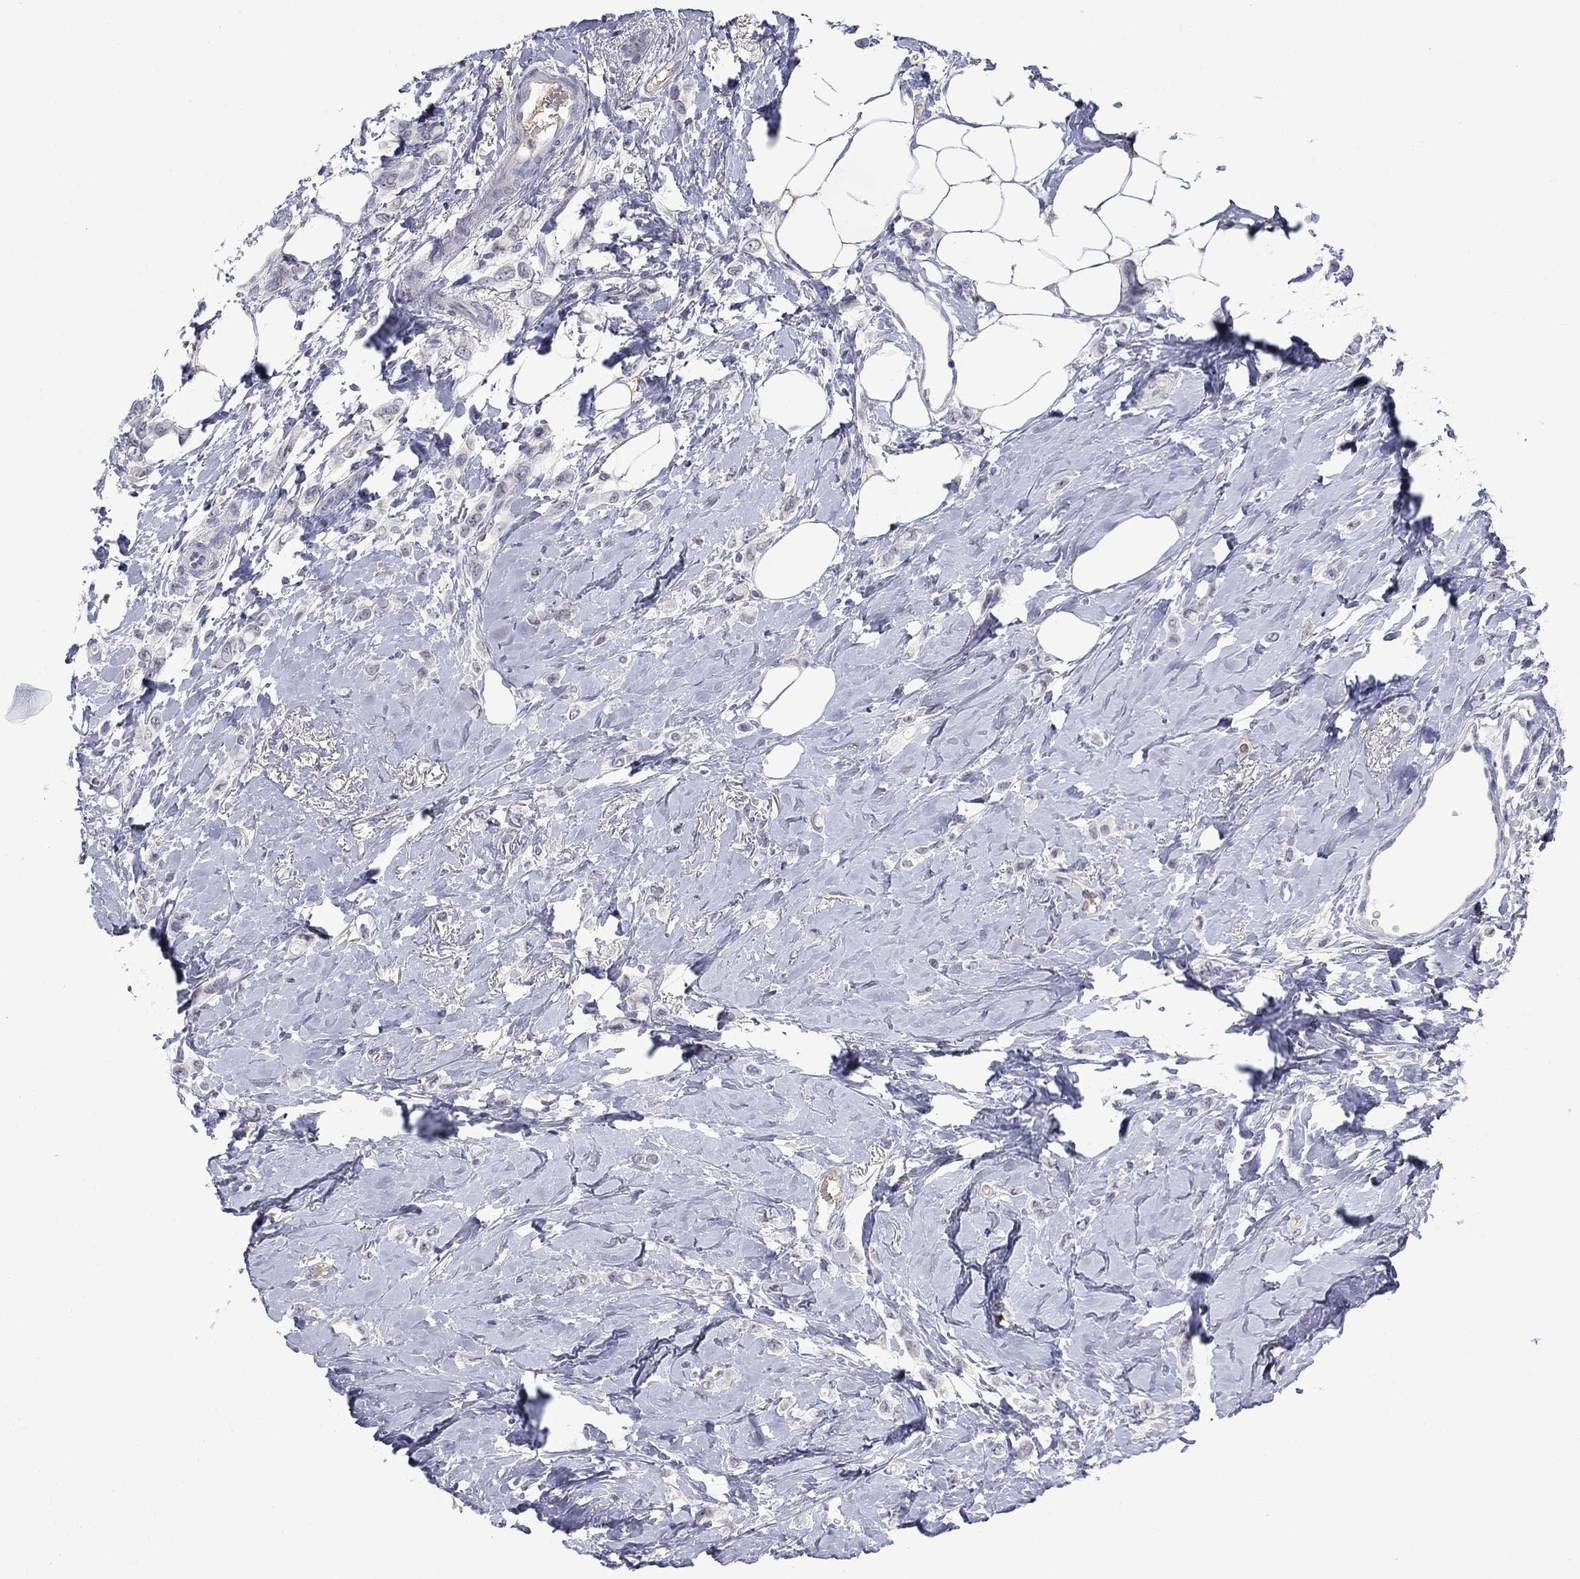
{"staining": {"intensity": "negative", "quantity": "none", "location": "none"}, "tissue": "breast cancer", "cell_type": "Tumor cells", "image_type": "cancer", "snomed": [{"axis": "morphology", "description": "Lobular carcinoma"}, {"axis": "topography", "description": "Breast"}], "caption": "Breast cancer stained for a protein using immunohistochemistry (IHC) demonstrates no positivity tumor cells.", "gene": "NSMF", "patient": {"sex": "female", "age": 66}}